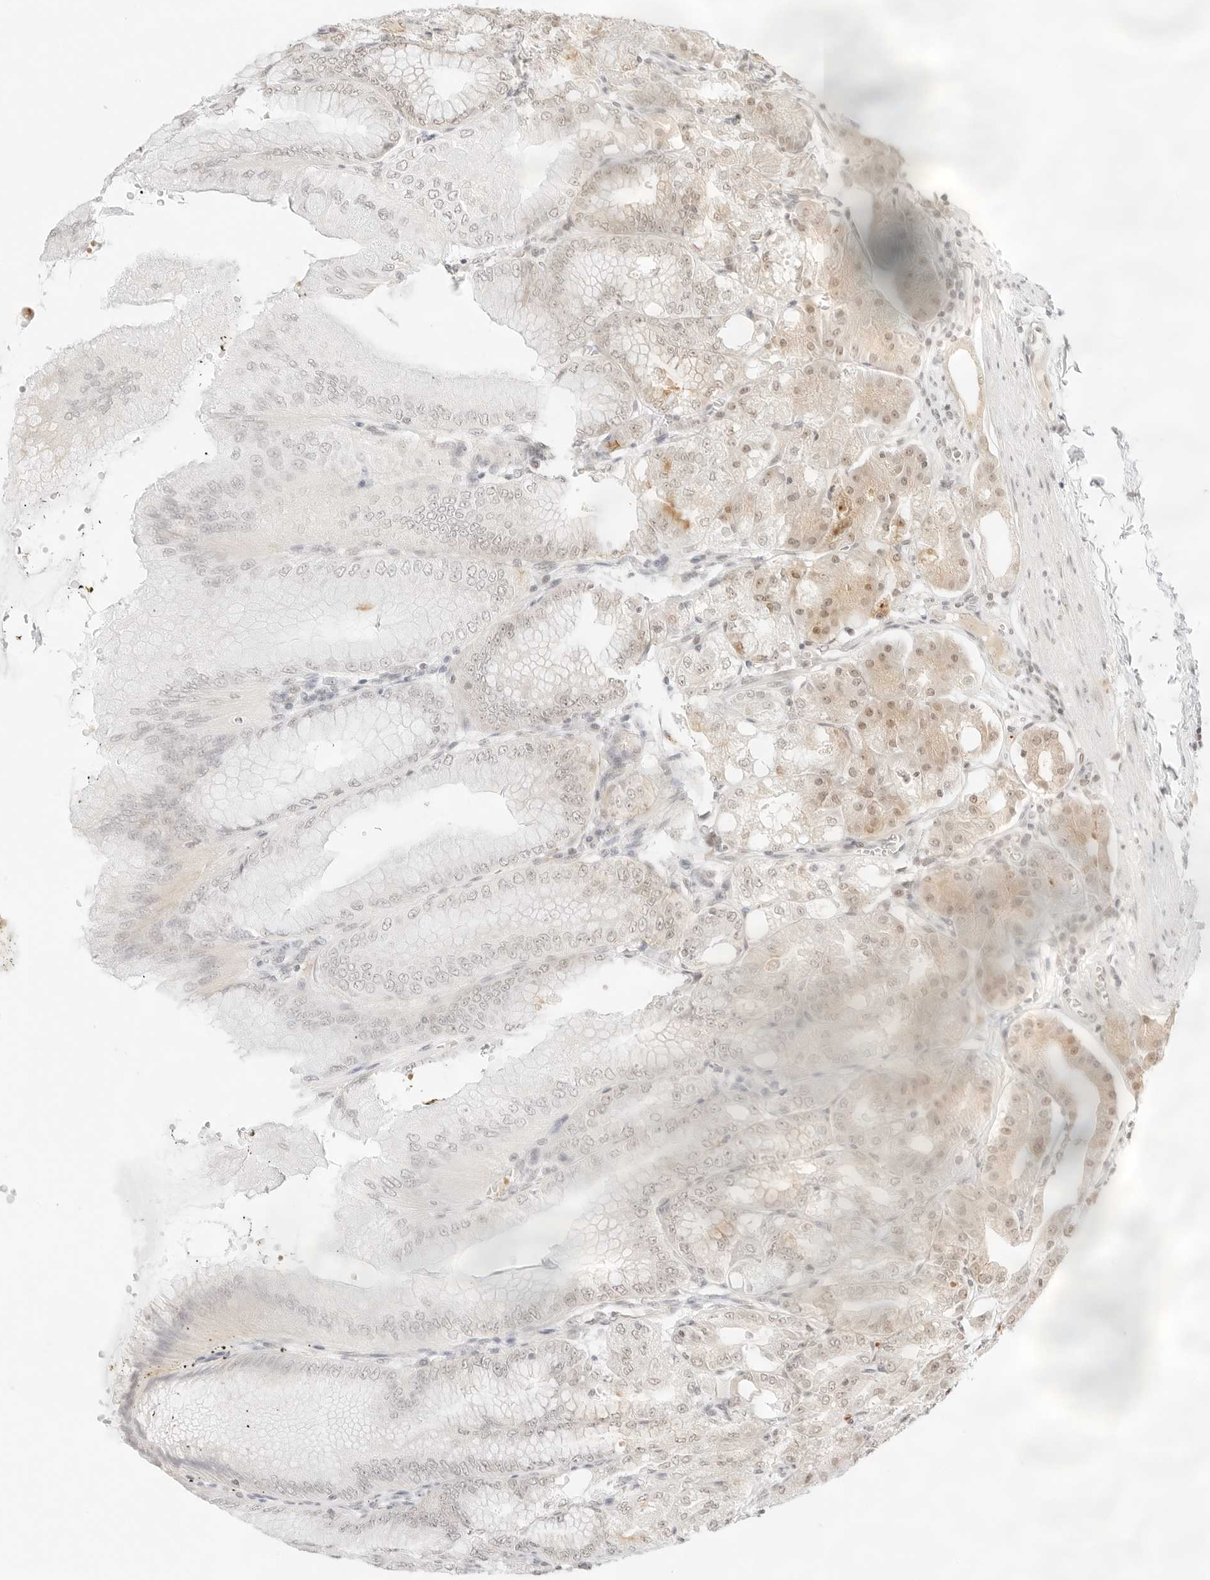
{"staining": {"intensity": "moderate", "quantity": "25%-75%", "location": "cytoplasmic/membranous,nuclear"}, "tissue": "stomach", "cell_type": "Glandular cells", "image_type": "normal", "snomed": [{"axis": "morphology", "description": "Normal tissue, NOS"}, {"axis": "topography", "description": "Stomach, lower"}], "caption": "Immunohistochemical staining of normal human stomach demonstrates medium levels of moderate cytoplasmic/membranous,nuclear staining in about 25%-75% of glandular cells.", "gene": "GNAS", "patient": {"sex": "male", "age": 71}}